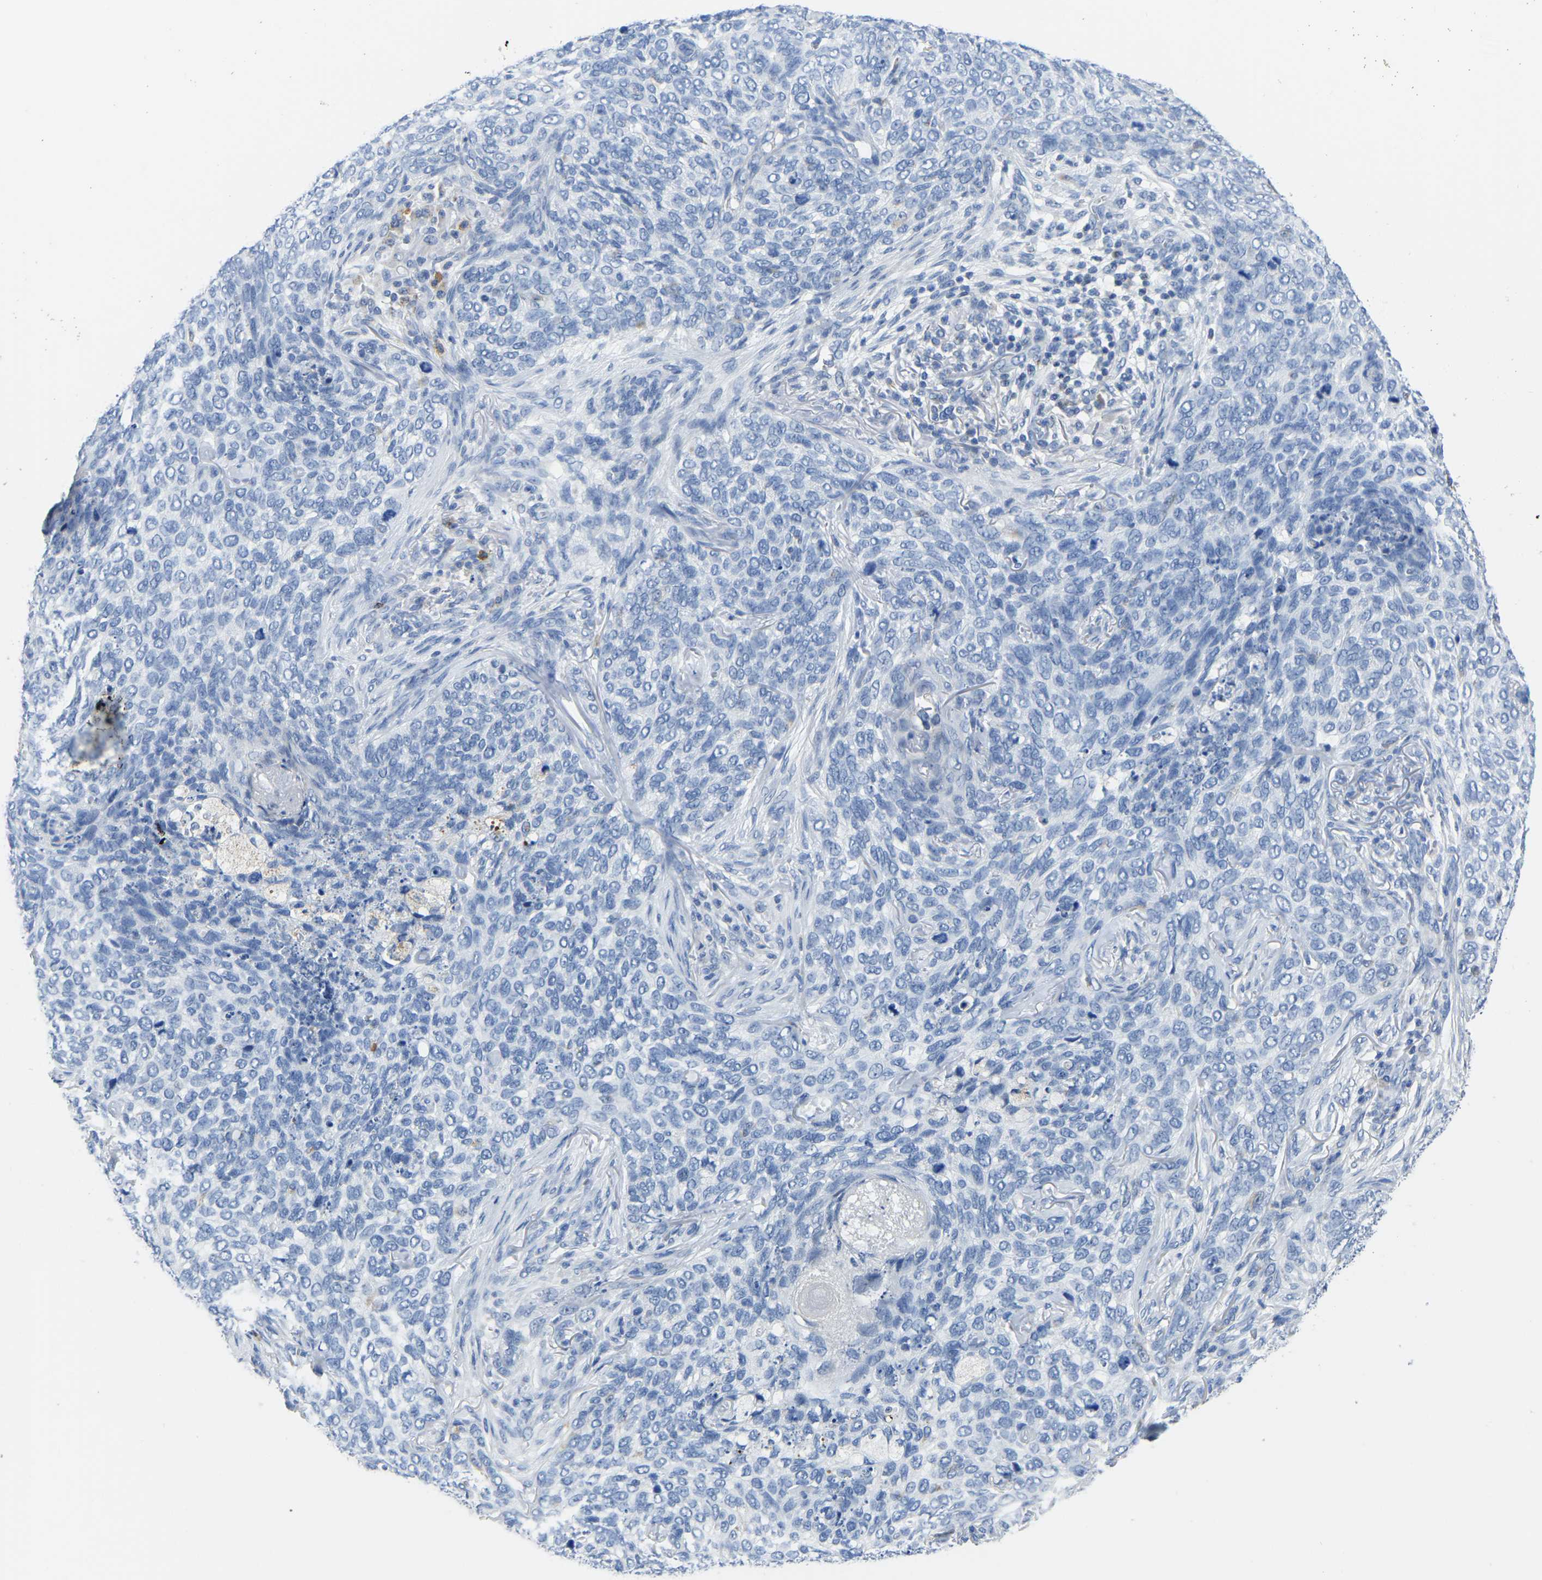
{"staining": {"intensity": "negative", "quantity": "none", "location": "none"}, "tissue": "skin cancer", "cell_type": "Tumor cells", "image_type": "cancer", "snomed": [{"axis": "morphology", "description": "Basal cell carcinoma"}, {"axis": "topography", "description": "Skin"}], "caption": "Immunohistochemistry micrograph of human basal cell carcinoma (skin) stained for a protein (brown), which reveals no staining in tumor cells.", "gene": "ETFA", "patient": {"sex": "female", "age": 64}}